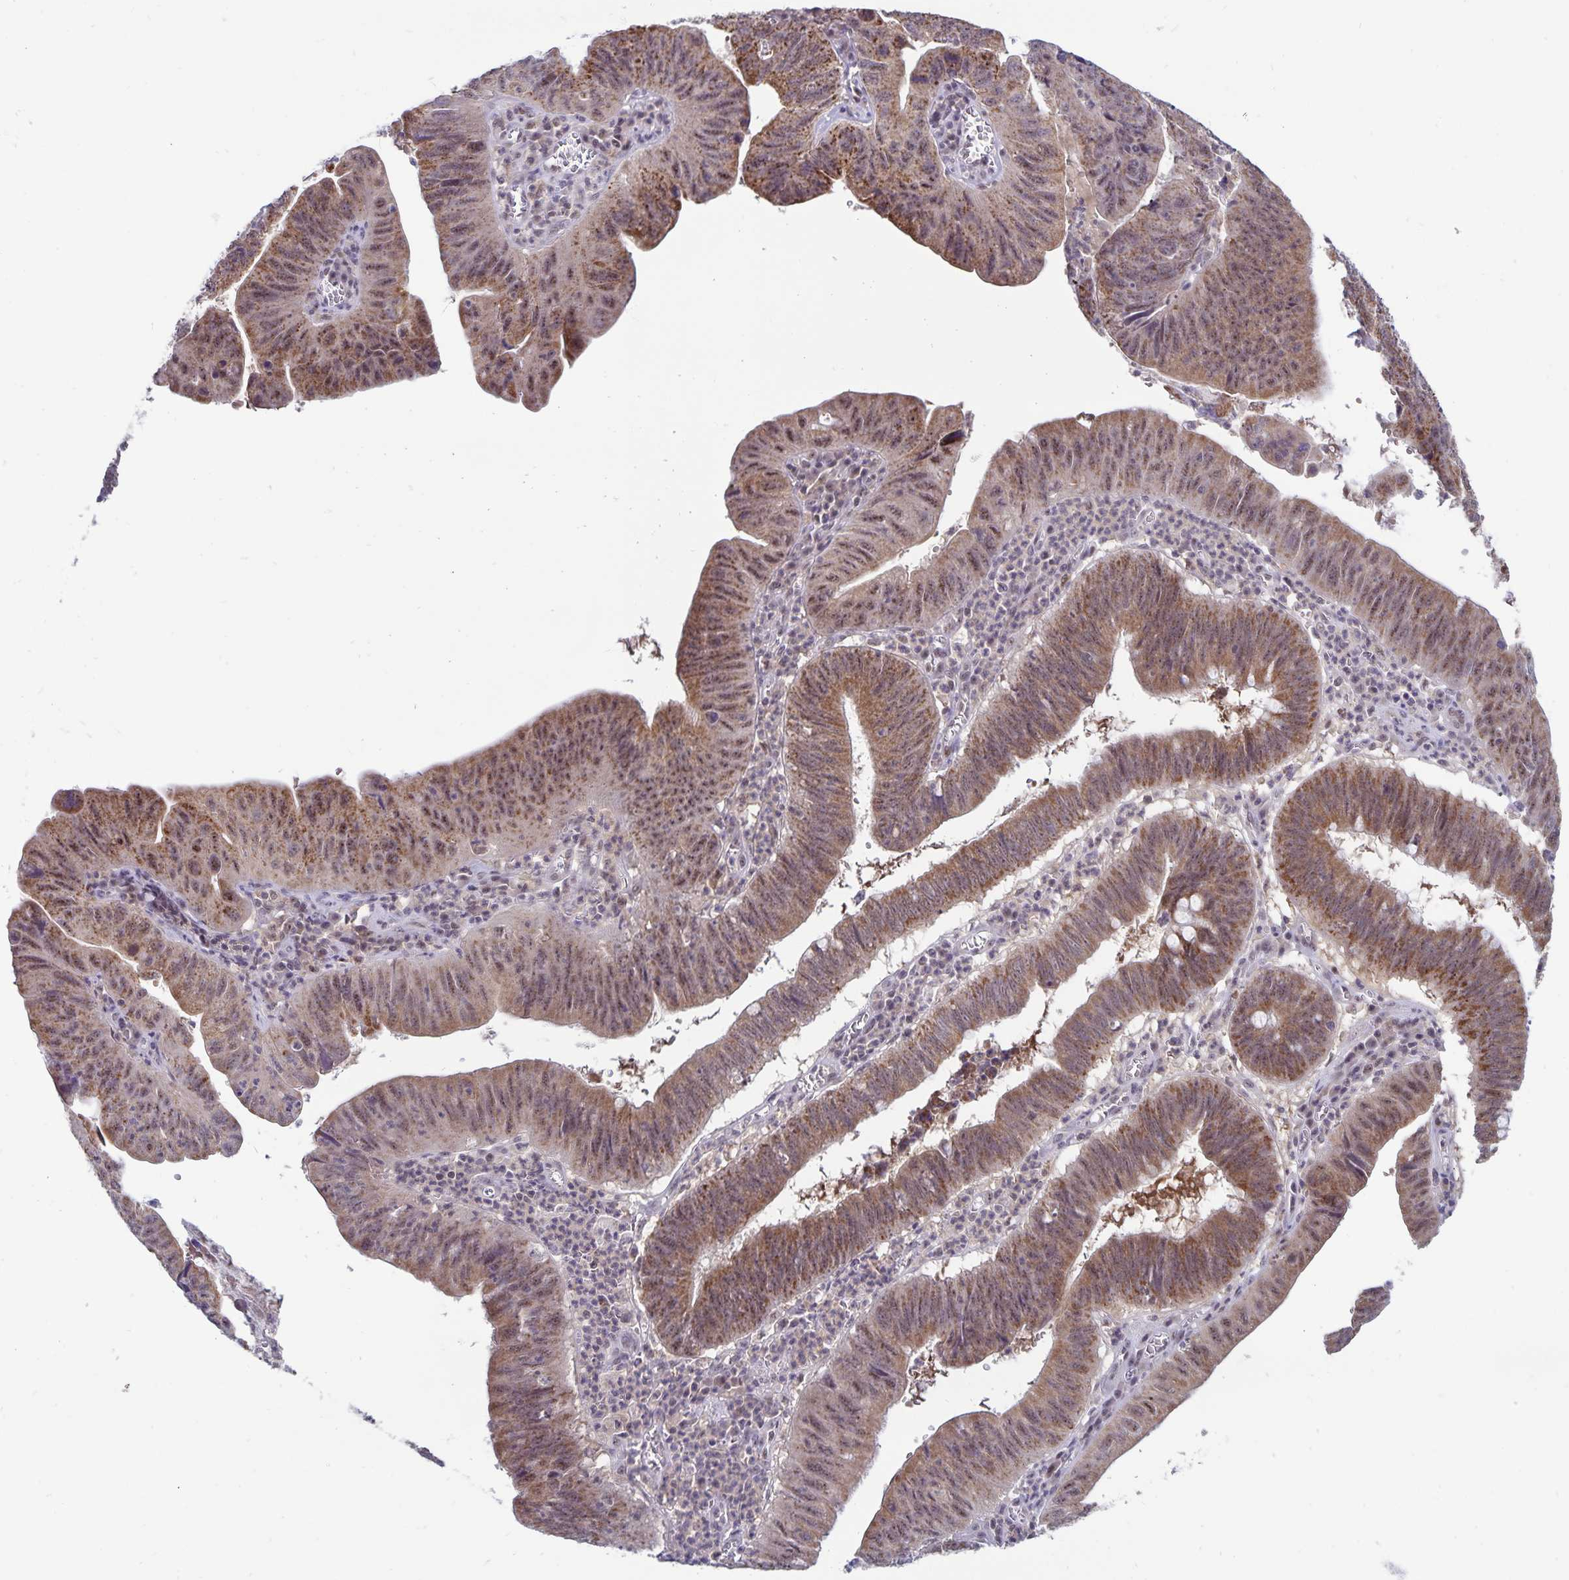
{"staining": {"intensity": "moderate", "quantity": ">75%", "location": "cytoplasmic/membranous,nuclear"}, "tissue": "stomach cancer", "cell_type": "Tumor cells", "image_type": "cancer", "snomed": [{"axis": "morphology", "description": "Adenocarcinoma, NOS"}, {"axis": "topography", "description": "Stomach"}], "caption": "Protein staining by immunohistochemistry (IHC) reveals moderate cytoplasmic/membranous and nuclear expression in about >75% of tumor cells in stomach cancer (adenocarcinoma).", "gene": "EXOC6B", "patient": {"sex": "male", "age": 59}}